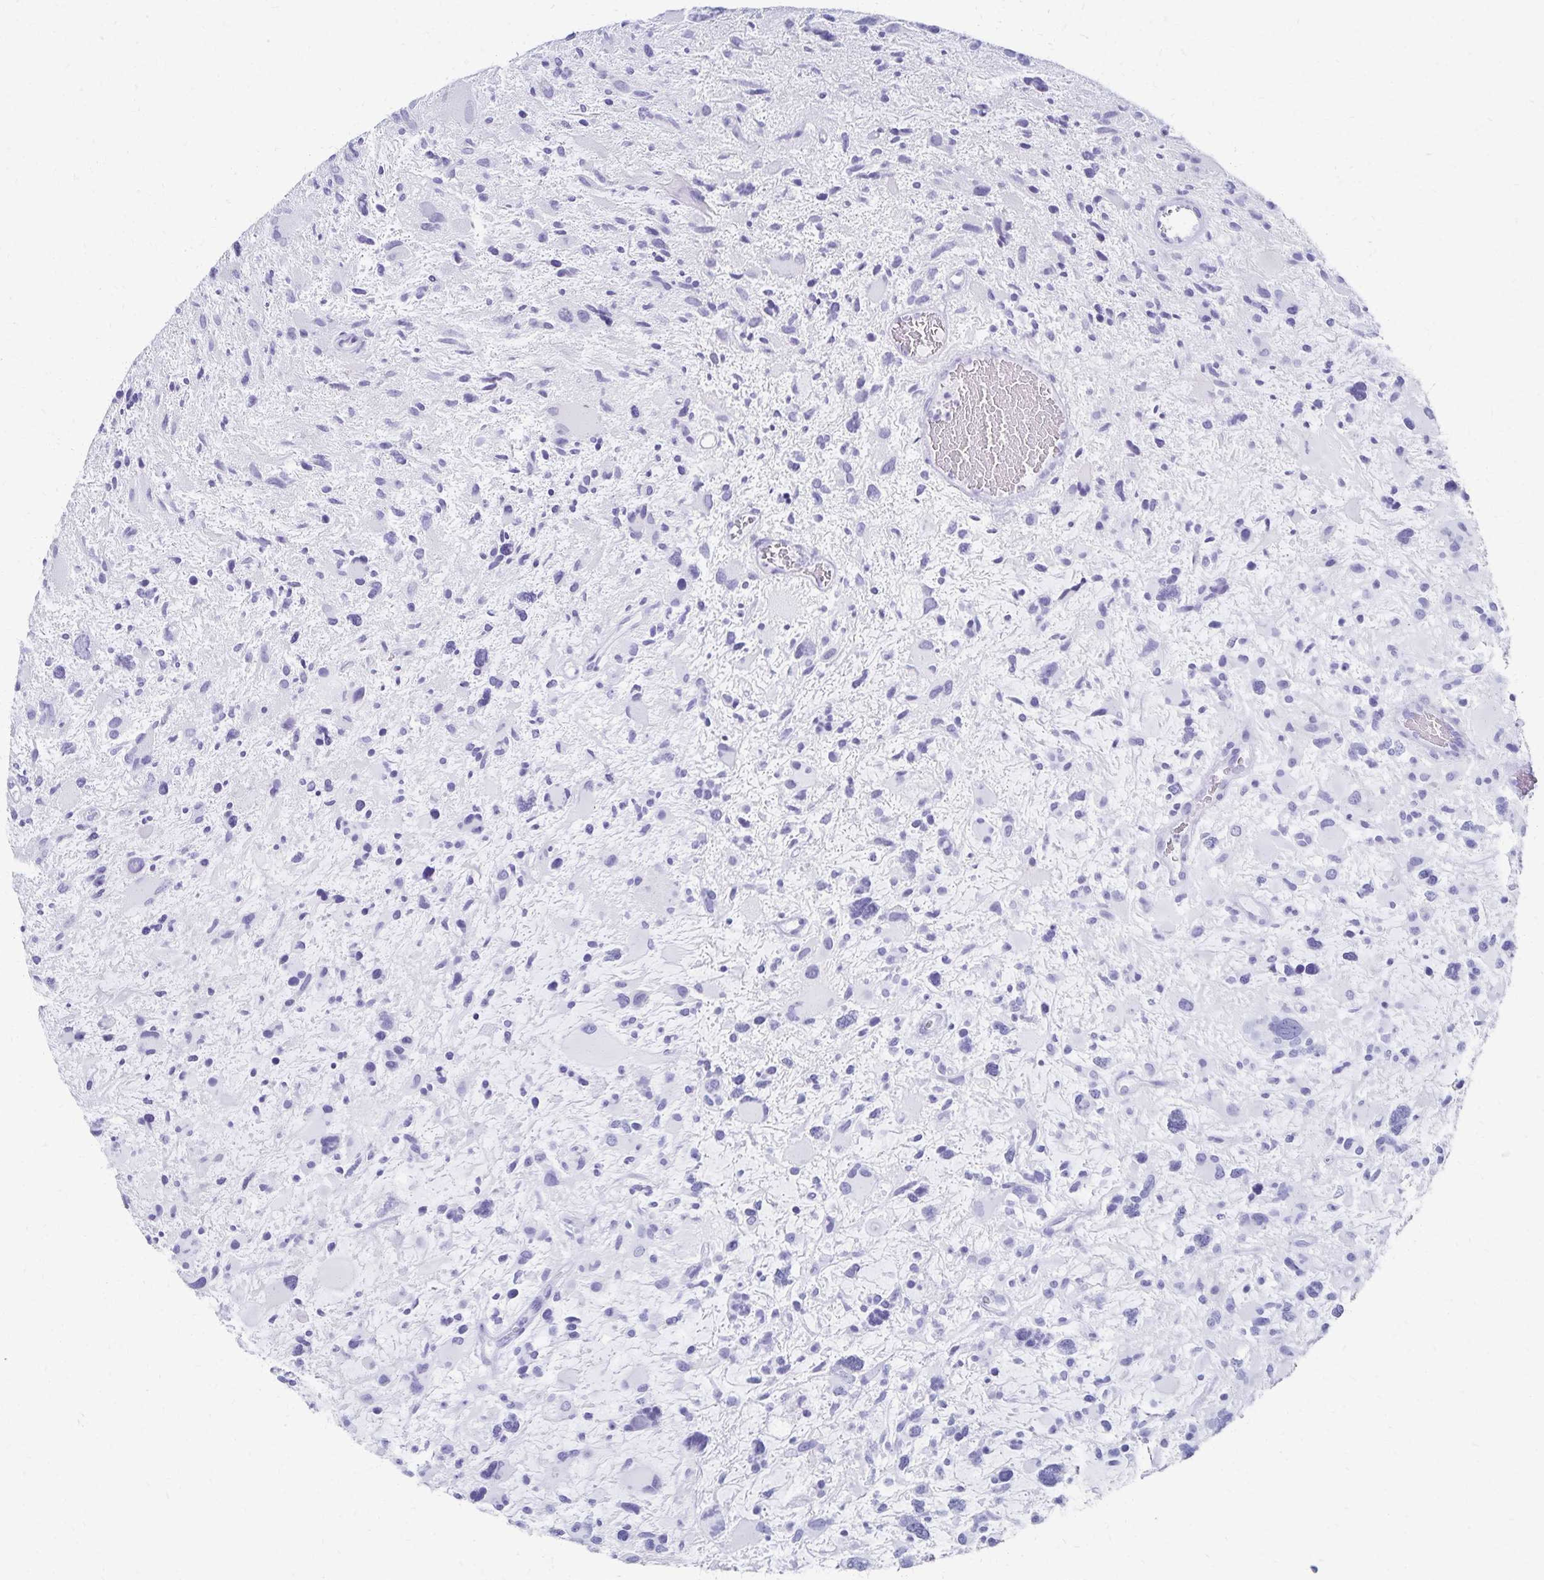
{"staining": {"intensity": "negative", "quantity": "none", "location": "none"}, "tissue": "glioma", "cell_type": "Tumor cells", "image_type": "cancer", "snomed": [{"axis": "morphology", "description": "Glioma, malignant, High grade"}, {"axis": "topography", "description": "Brain"}], "caption": "Protein analysis of glioma displays no significant staining in tumor cells.", "gene": "GIP", "patient": {"sex": "female", "age": 11}}